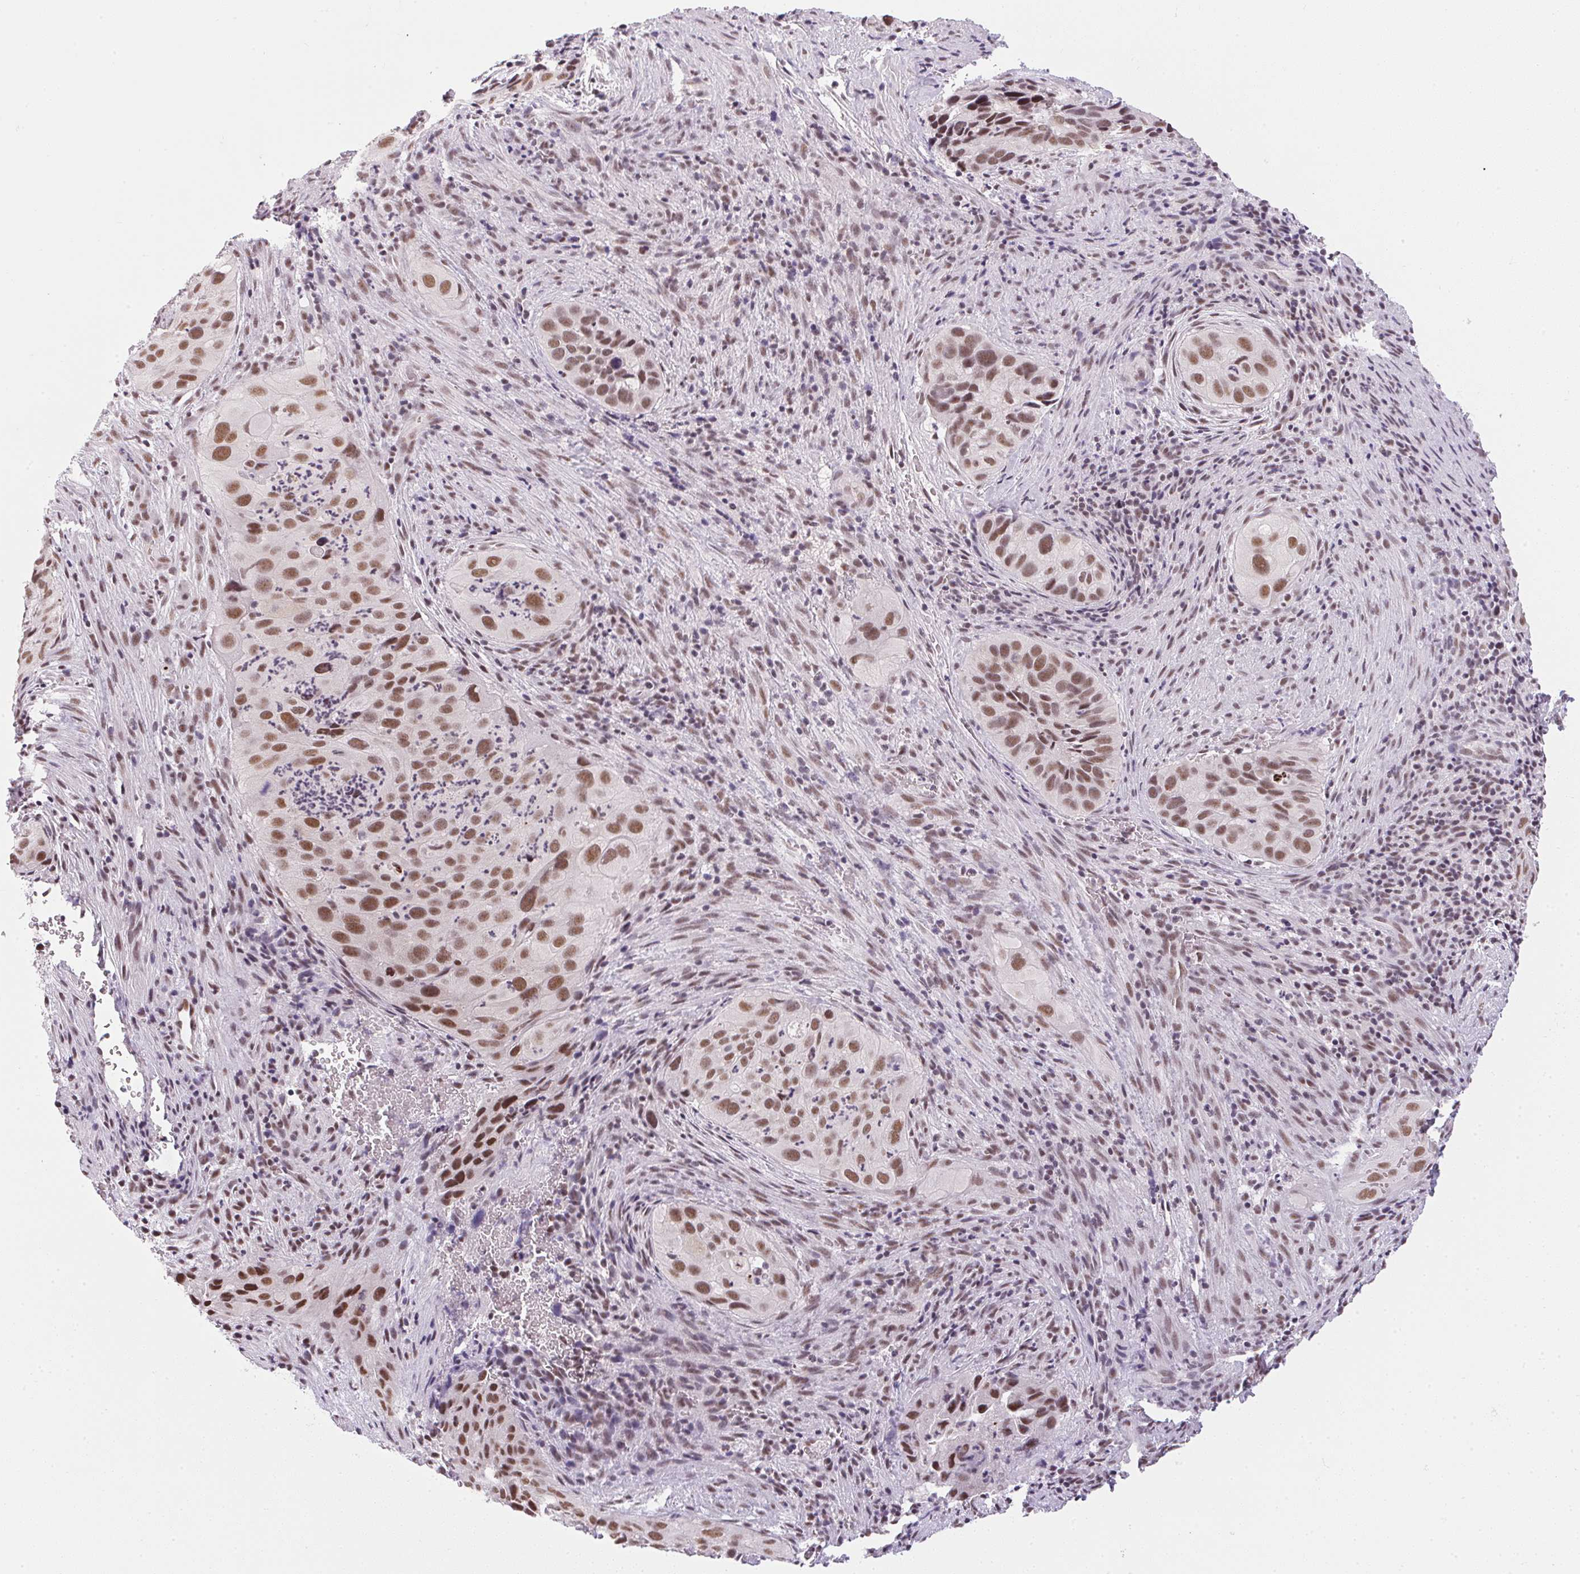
{"staining": {"intensity": "moderate", "quantity": ">75%", "location": "nuclear"}, "tissue": "cervical cancer", "cell_type": "Tumor cells", "image_type": "cancer", "snomed": [{"axis": "morphology", "description": "Squamous cell carcinoma, NOS"}, {"axis": "topography", "description": "Cervix"}], "caption": "This is an image of immunohistochemistry (IHC) staining of squamous cell carcinoma (cervical), which shows moderate staining in the nuclear of tumor cells.", "gene": "SRSF7", "patient": {"sex": "female", "age": 38}}